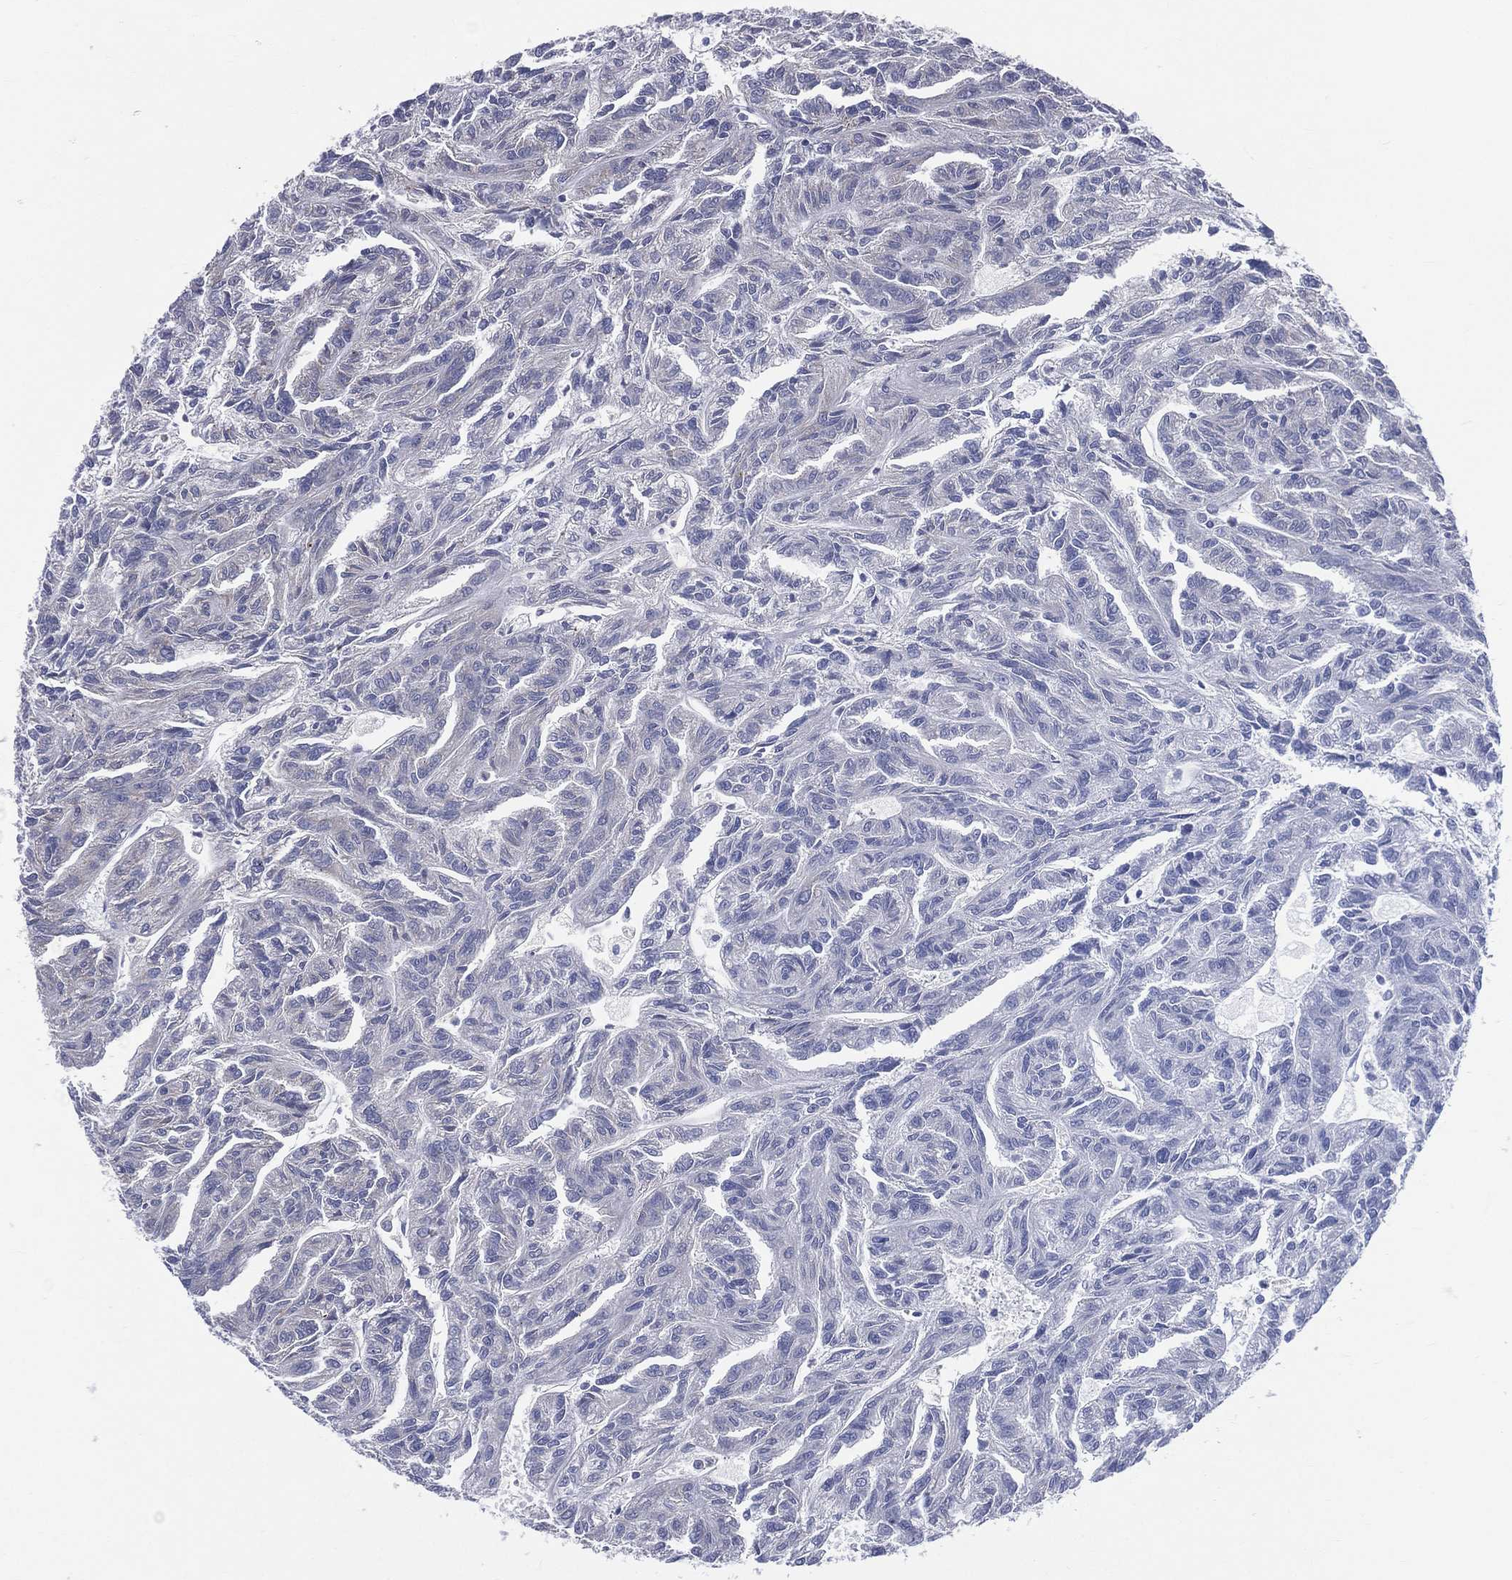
{"staining": {"intensity": "negative", "quantity": "none", "location": "none"}, "tissue": "renal cancer", "cell_type": "Tumor cells", "image_type": "cancer", "snomed": [{"axis": "morphology", "description": "Adenocarcinoma, NOS"}, {"axis": "topography", "description": "Kidney"}], "caption": "Micrograph shows no protein positivity in tumor cells of renal adenocarcinoma tissue.", "gene": "CCDC159", "patient": {"sex": "male", "age": 79}}